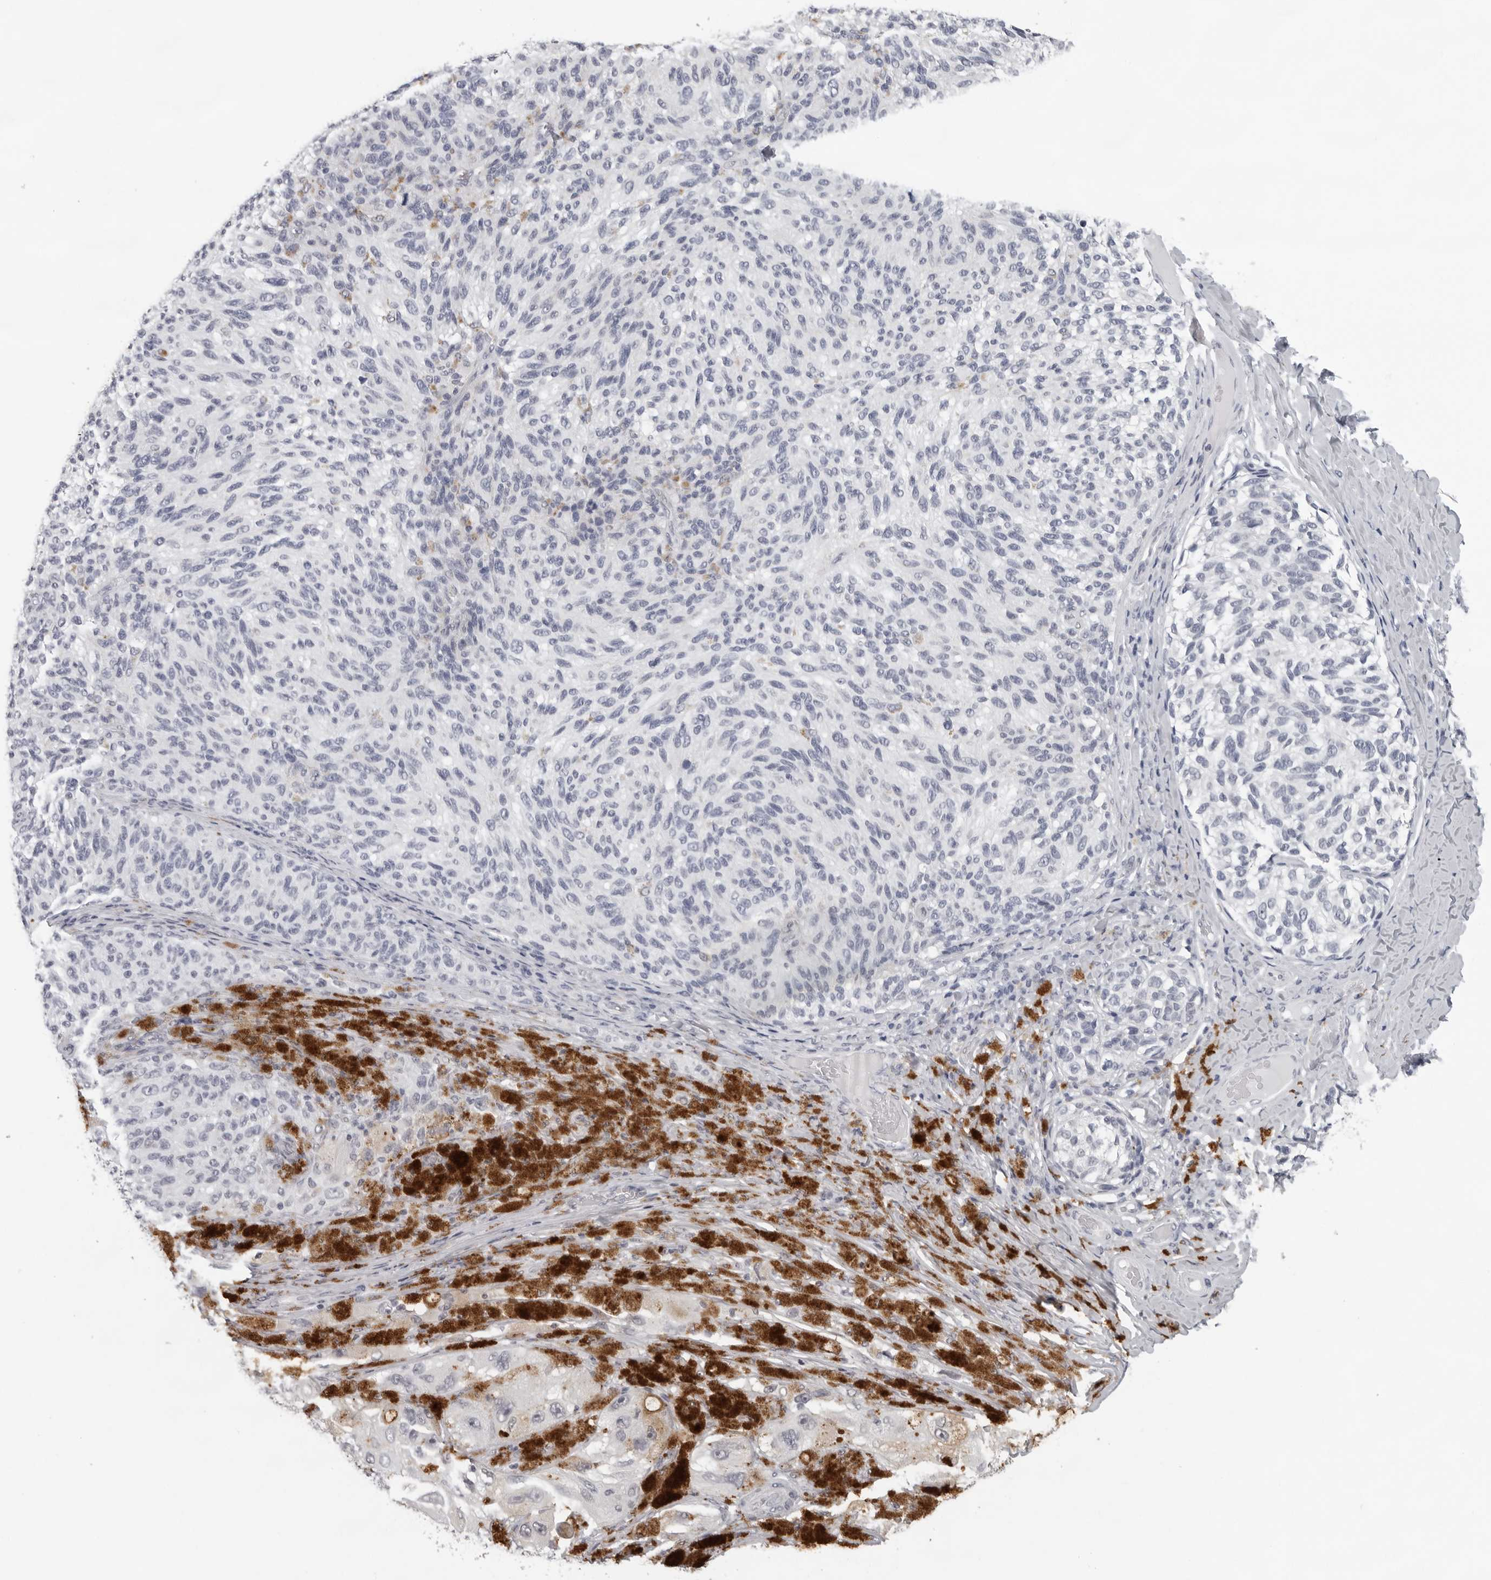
{"staining": {"intensity": "negative", "quantity": "none", "location": "none"}, "tissue": "melanoma", "cell_type": "Tumor cells", "image_type": "cancer", "snomed": [{"axis": "morphology", "description": "Malignant melanoma, NOS"}, {"axis": "topography", "description": "Skin"}], "caption": "Immunohistochemical staining of human malignant melanoma reveals no significant expression in tumor cells.", "gene": "CCDC28B", "patient": {"sex": "female", "age": 73}}